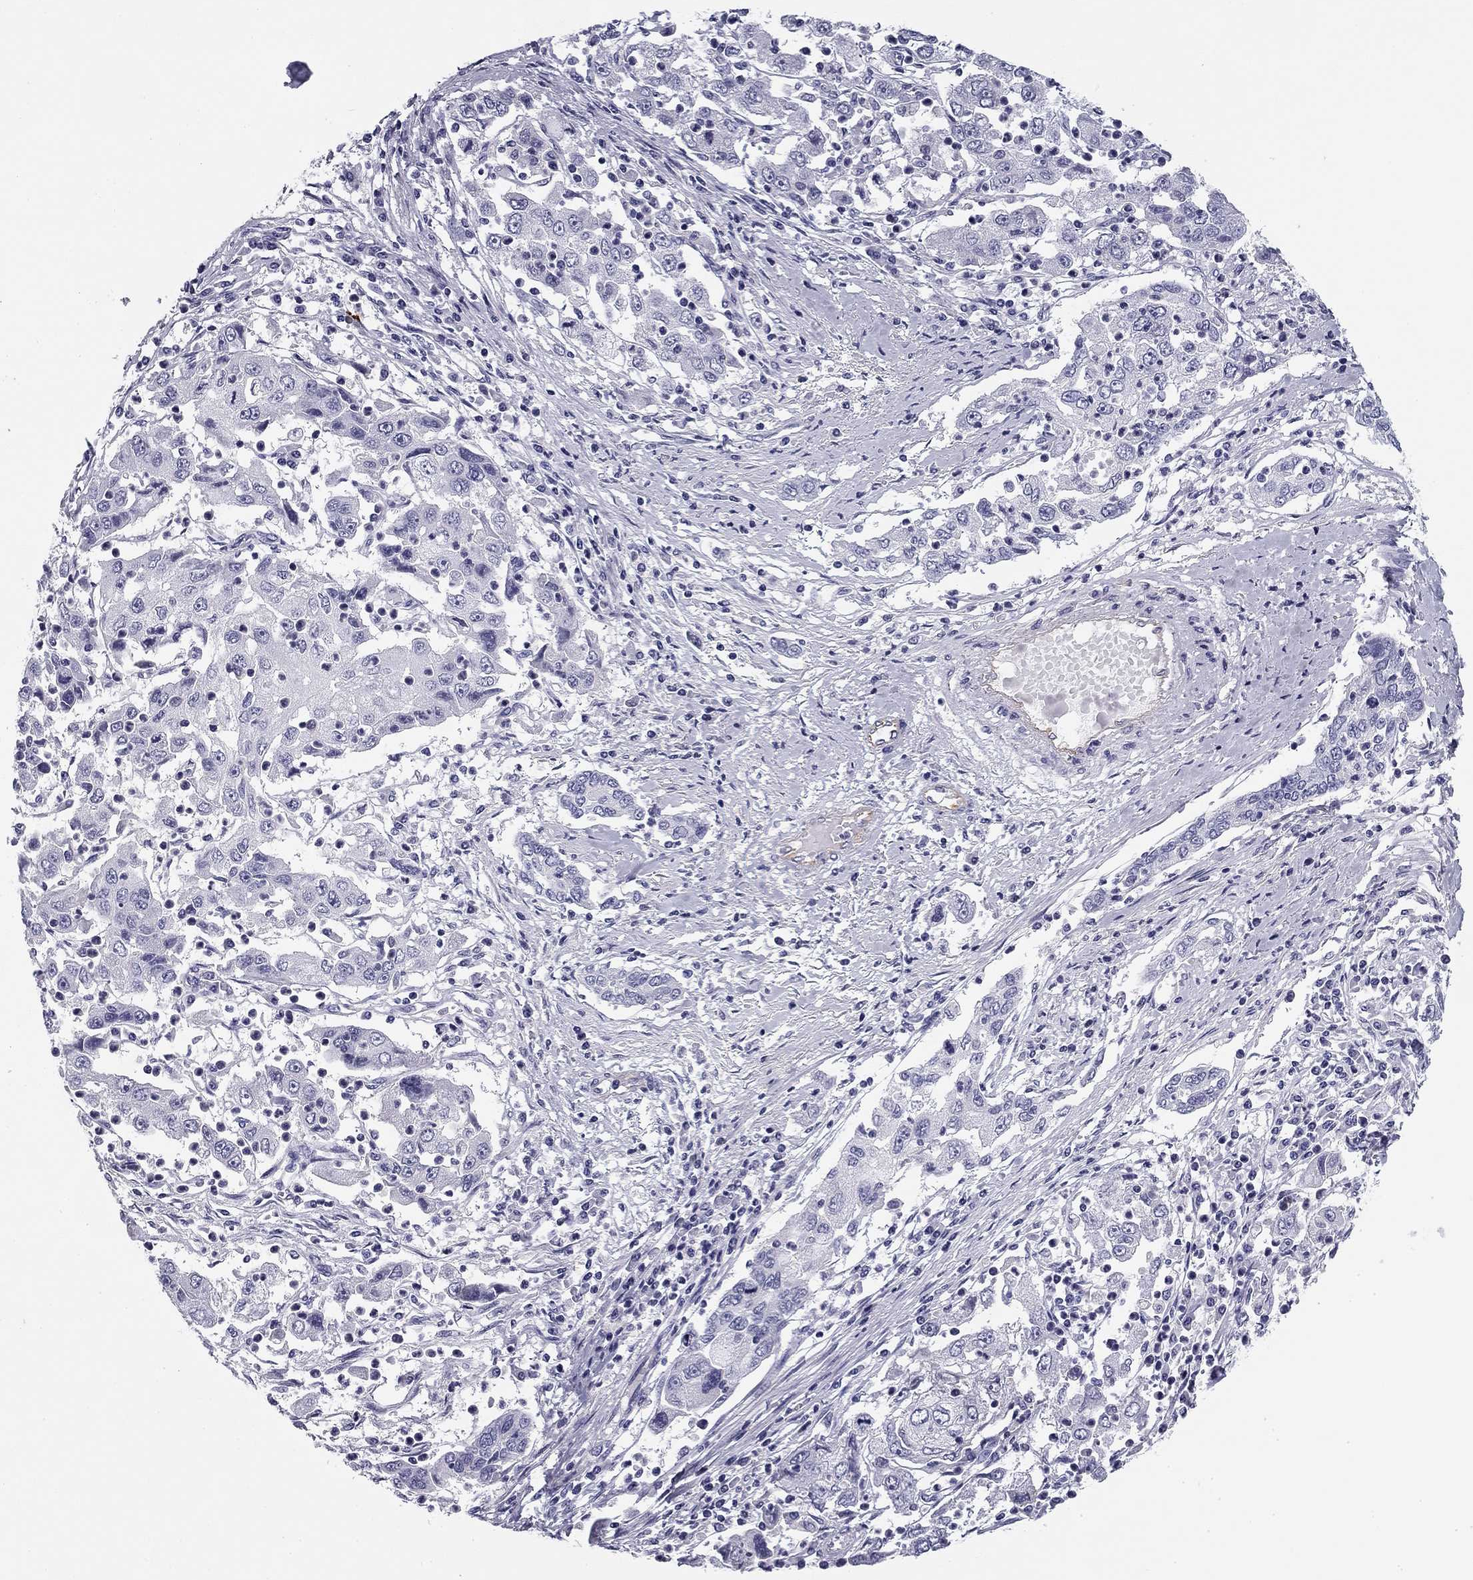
{"staining": {"intensity": "negative", "quantity": "none", "location": "none"}, "tissue": "cervical cancer", "cell_type": "Tumor cells", "image_type": "cancer", "snomed": [{"axis": "morphology", "description": "Squamous cell carcinoma, NOS"}, {"axis": "topography", "description": "Cervix"}], "caption": "This is a micrograph of immunohistochemistry (IHC) staining of squamous cell carcinoma (cervical), which shows no positivity in tumor cells. (DAB IHC visualized using brightfield microscopy, high magnification).", "gene": "FLNC", "patient": {"sex": "female", "age": 36}}